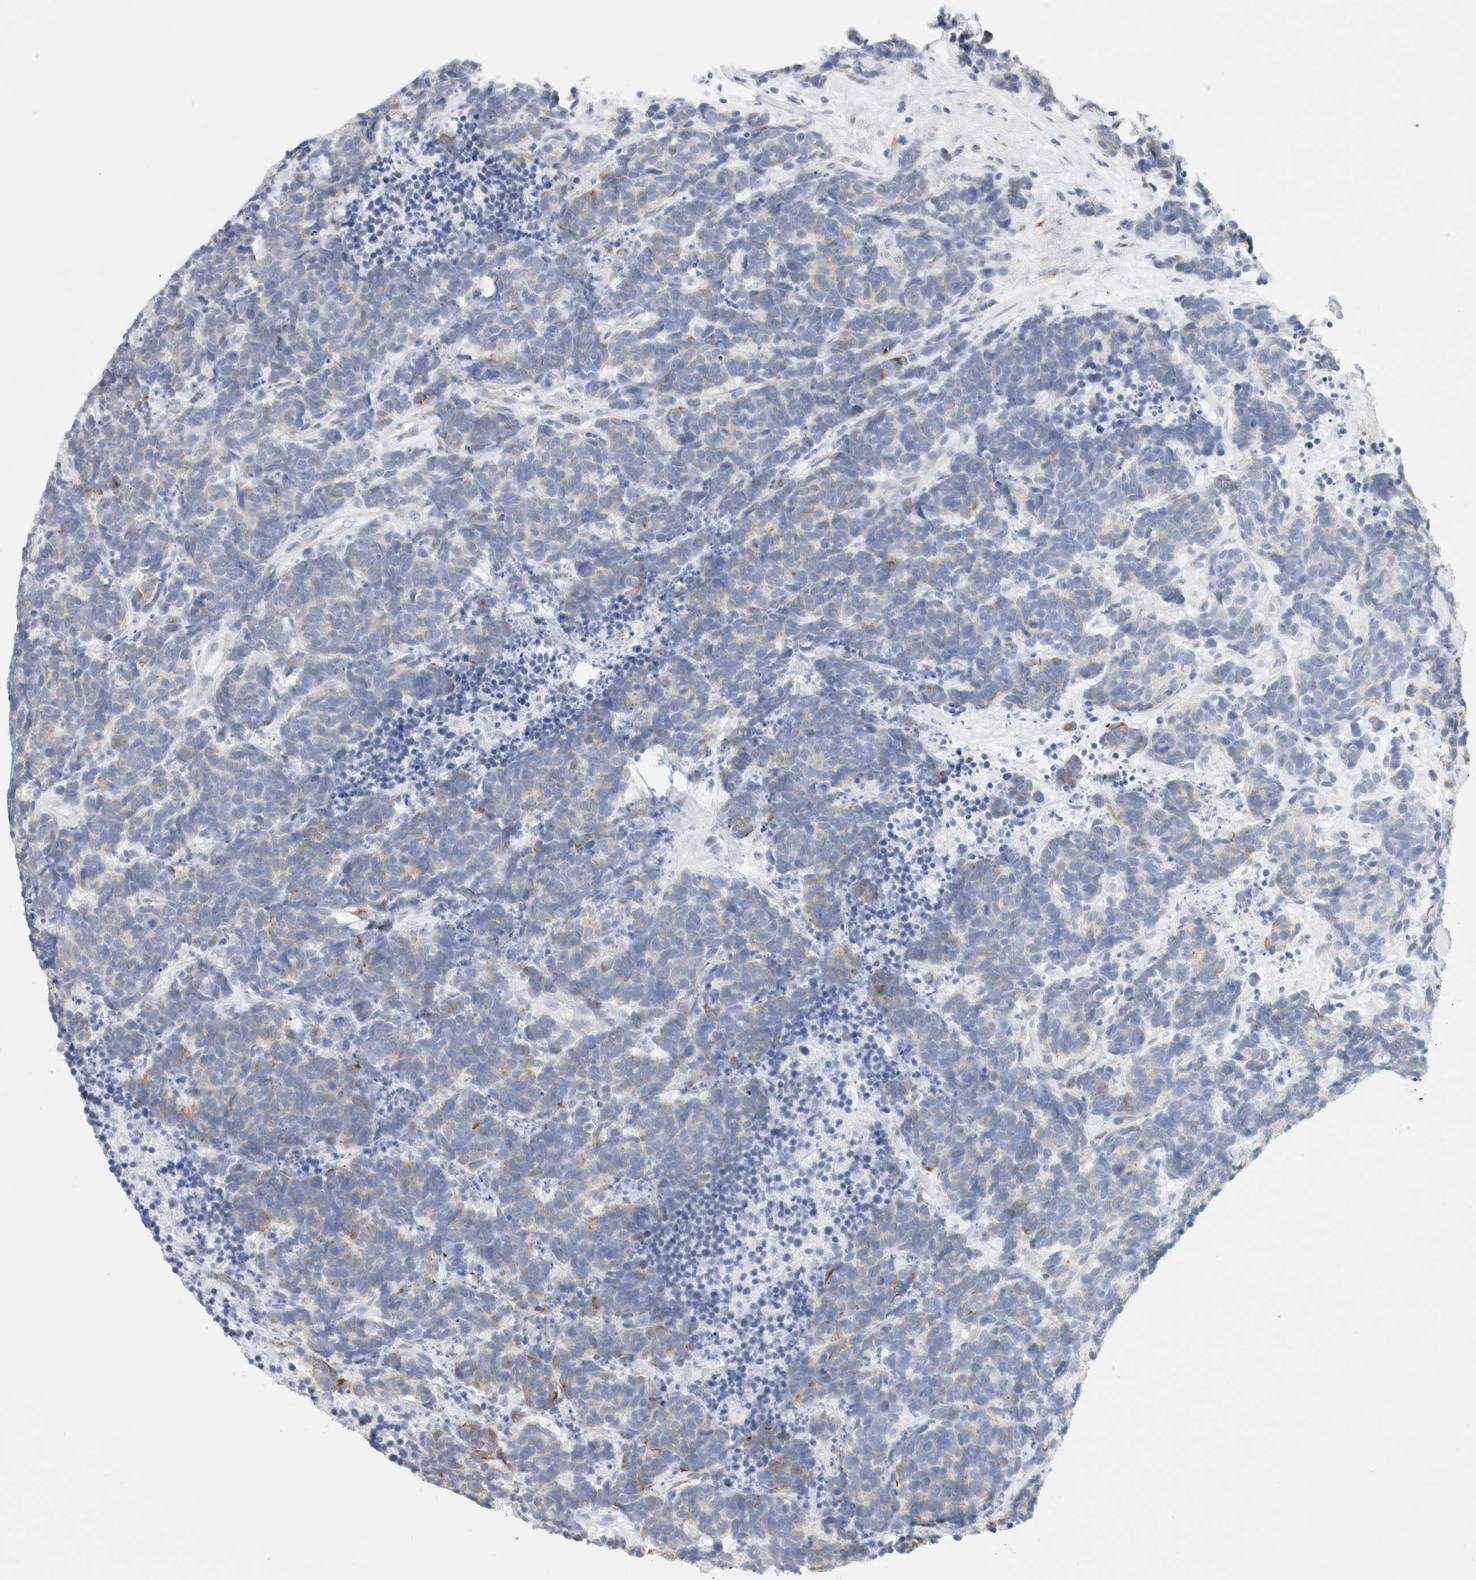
{"staining": {"intensity": "weak", "quantity": "25%-75%", "location": "cytoplasmic/membranous"}, "tissue": "carcinoid", "cell_type": "Tumor cells", "image_type": "cancer", "snomed": [{"axis": "morphology", "description": "Carcinoma, NOS"}, {"axis": "morphology", "description": "Carcinoid, malignant, NOS"}, {"axis": "topography", "description": "Urinary bladder"}], "caption": "Weak cytoplasmic/membranous protein positivity is seen in about 25%-75% of tumor cells in carcinoma.", "gene": "RTN4", "patient": {"sex": "male", "age": 57}}